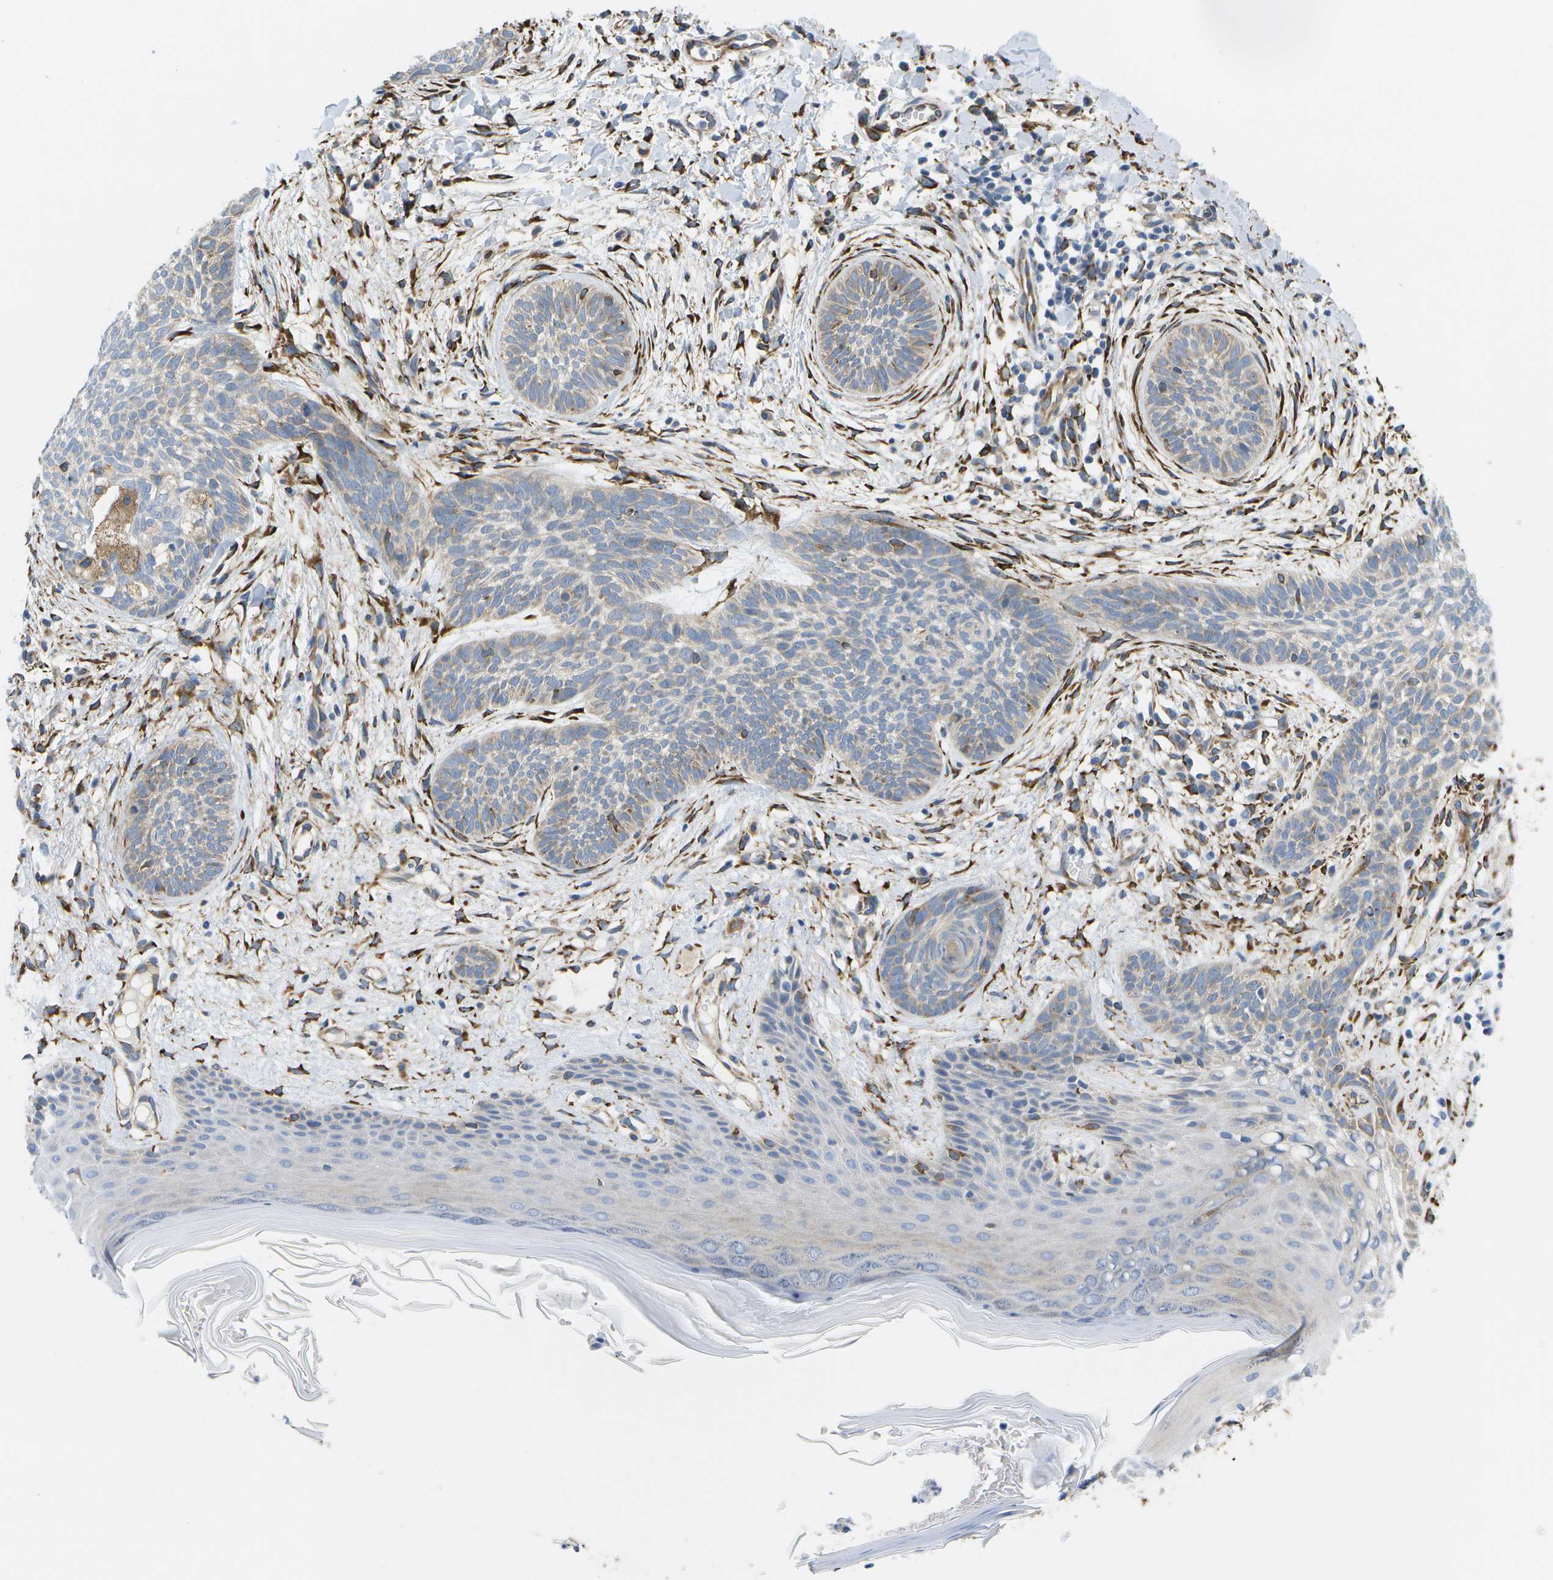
{"staining": {"intensity": "moderate", "quantity": "<25%", "location": "cytoplasmic/membranous"}, "tissue": "skin cancer", "cell_type": "Tumor cells", "image_type": "cancer", "snomed": [{"axis": "morphology", "description": "Basal cell carcinoma"}, {"axis": "topography", "description": "Skin"}], "caption": "Immunohistochemical staining of basal cell carcinoma (skin) exhibits low levels of moderate cytoplasmic/membranous positivity in approximately <25% of tumor cells. (IHC, brightfield microscopy, high magnification).", "gene": "ZDHHC17", "patient": {"sex": "female", "age": 59}}